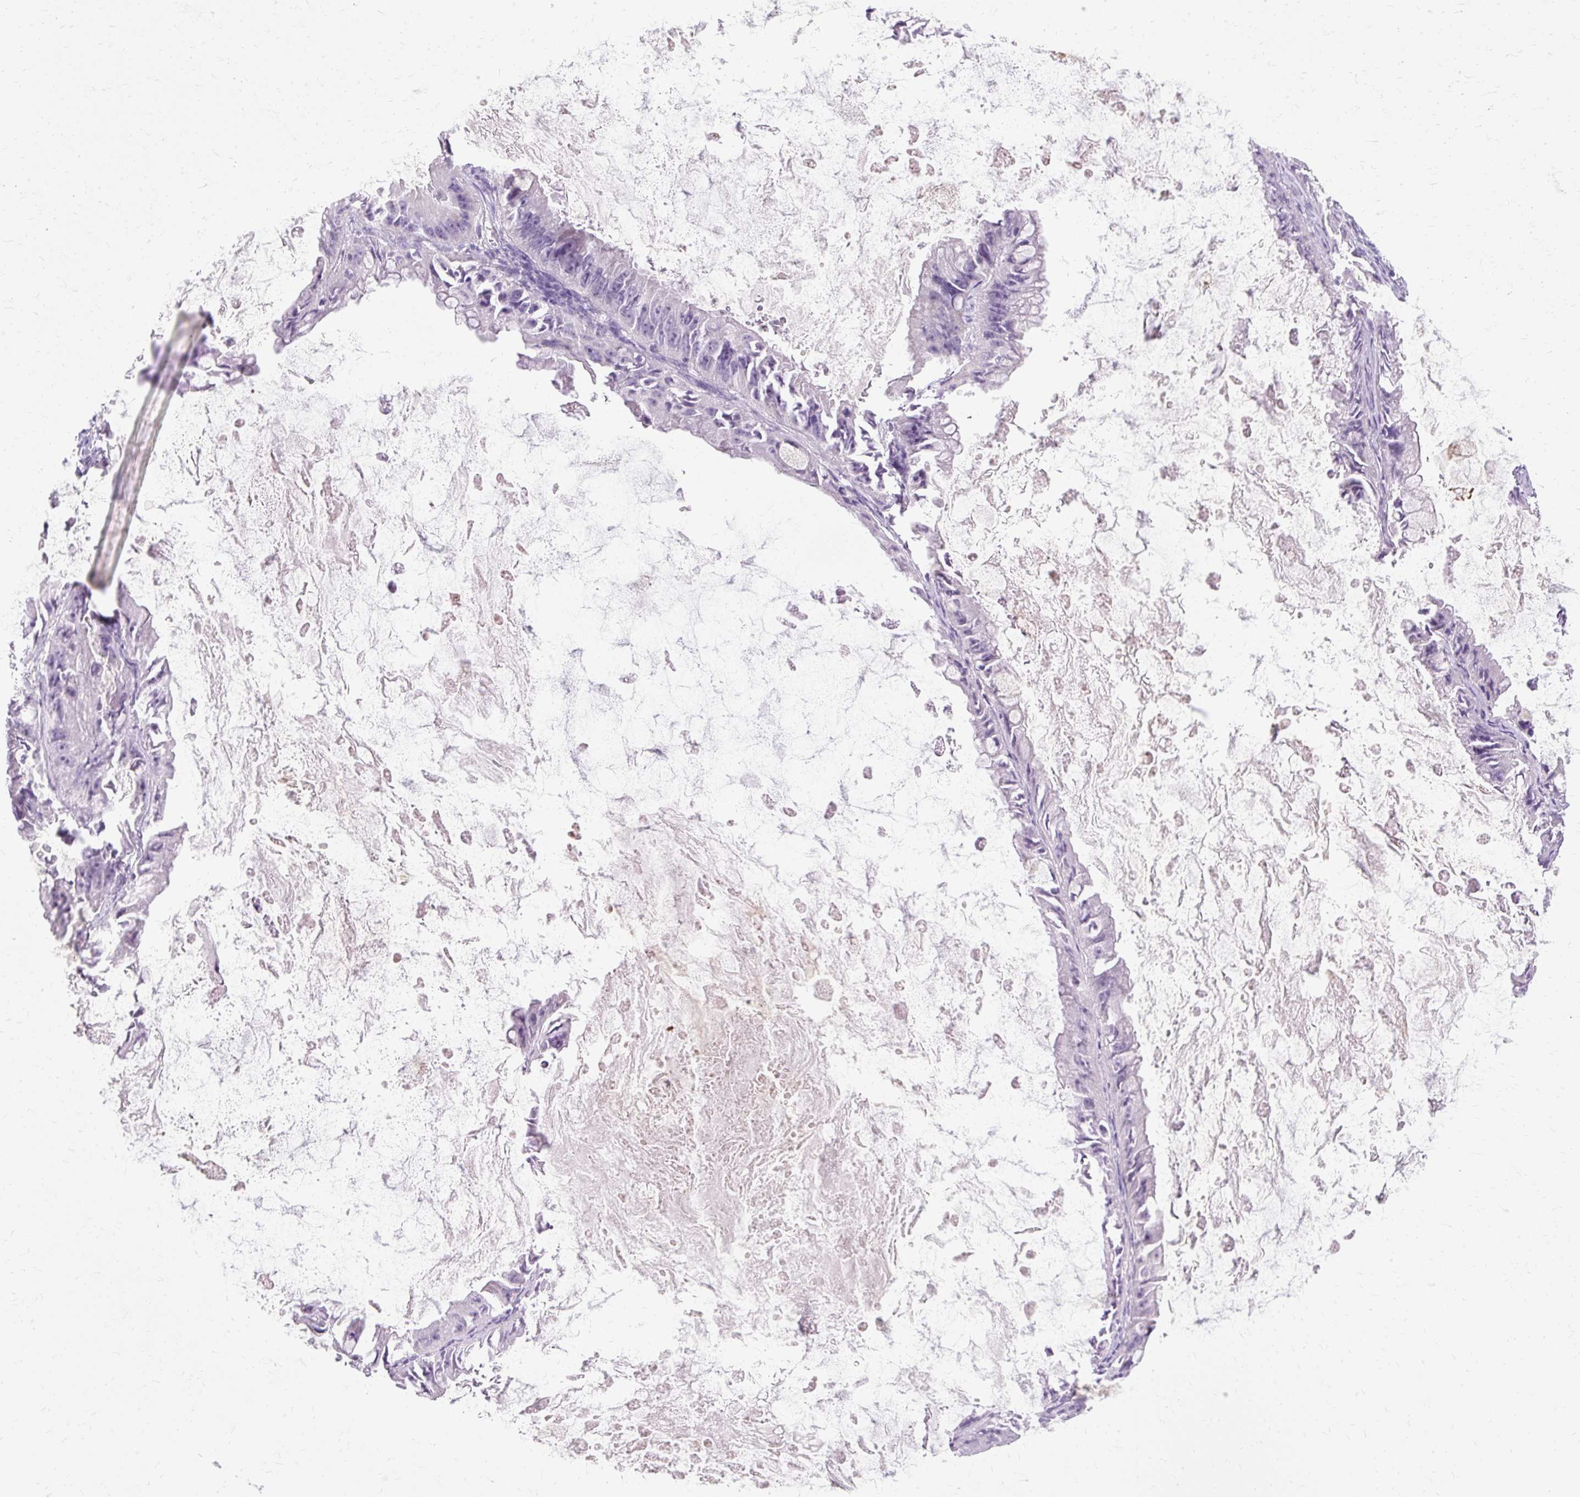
{"staining": {"intensity": "negative", "quantity": "none", "location": "none"}, "tissue": "ovarian cancer", "cell_type": "Tumor cells", "image_type": "cancer", "snomed": [{"axis": "morphology", "description": "Cystadenocarcinoma, mucinous, NOS"}, {"axis": "topography", "description": "Ovary"}], "caption": "Immunohistochemistry (IHC) micrograph of ovarian cancer (mucinous cystadenocarcinoma) stained for a protein (brown), which reveals no expression in tumor cells.", "gene": "HSD11B1", "patient": {"sex": "female", "age": 61}}